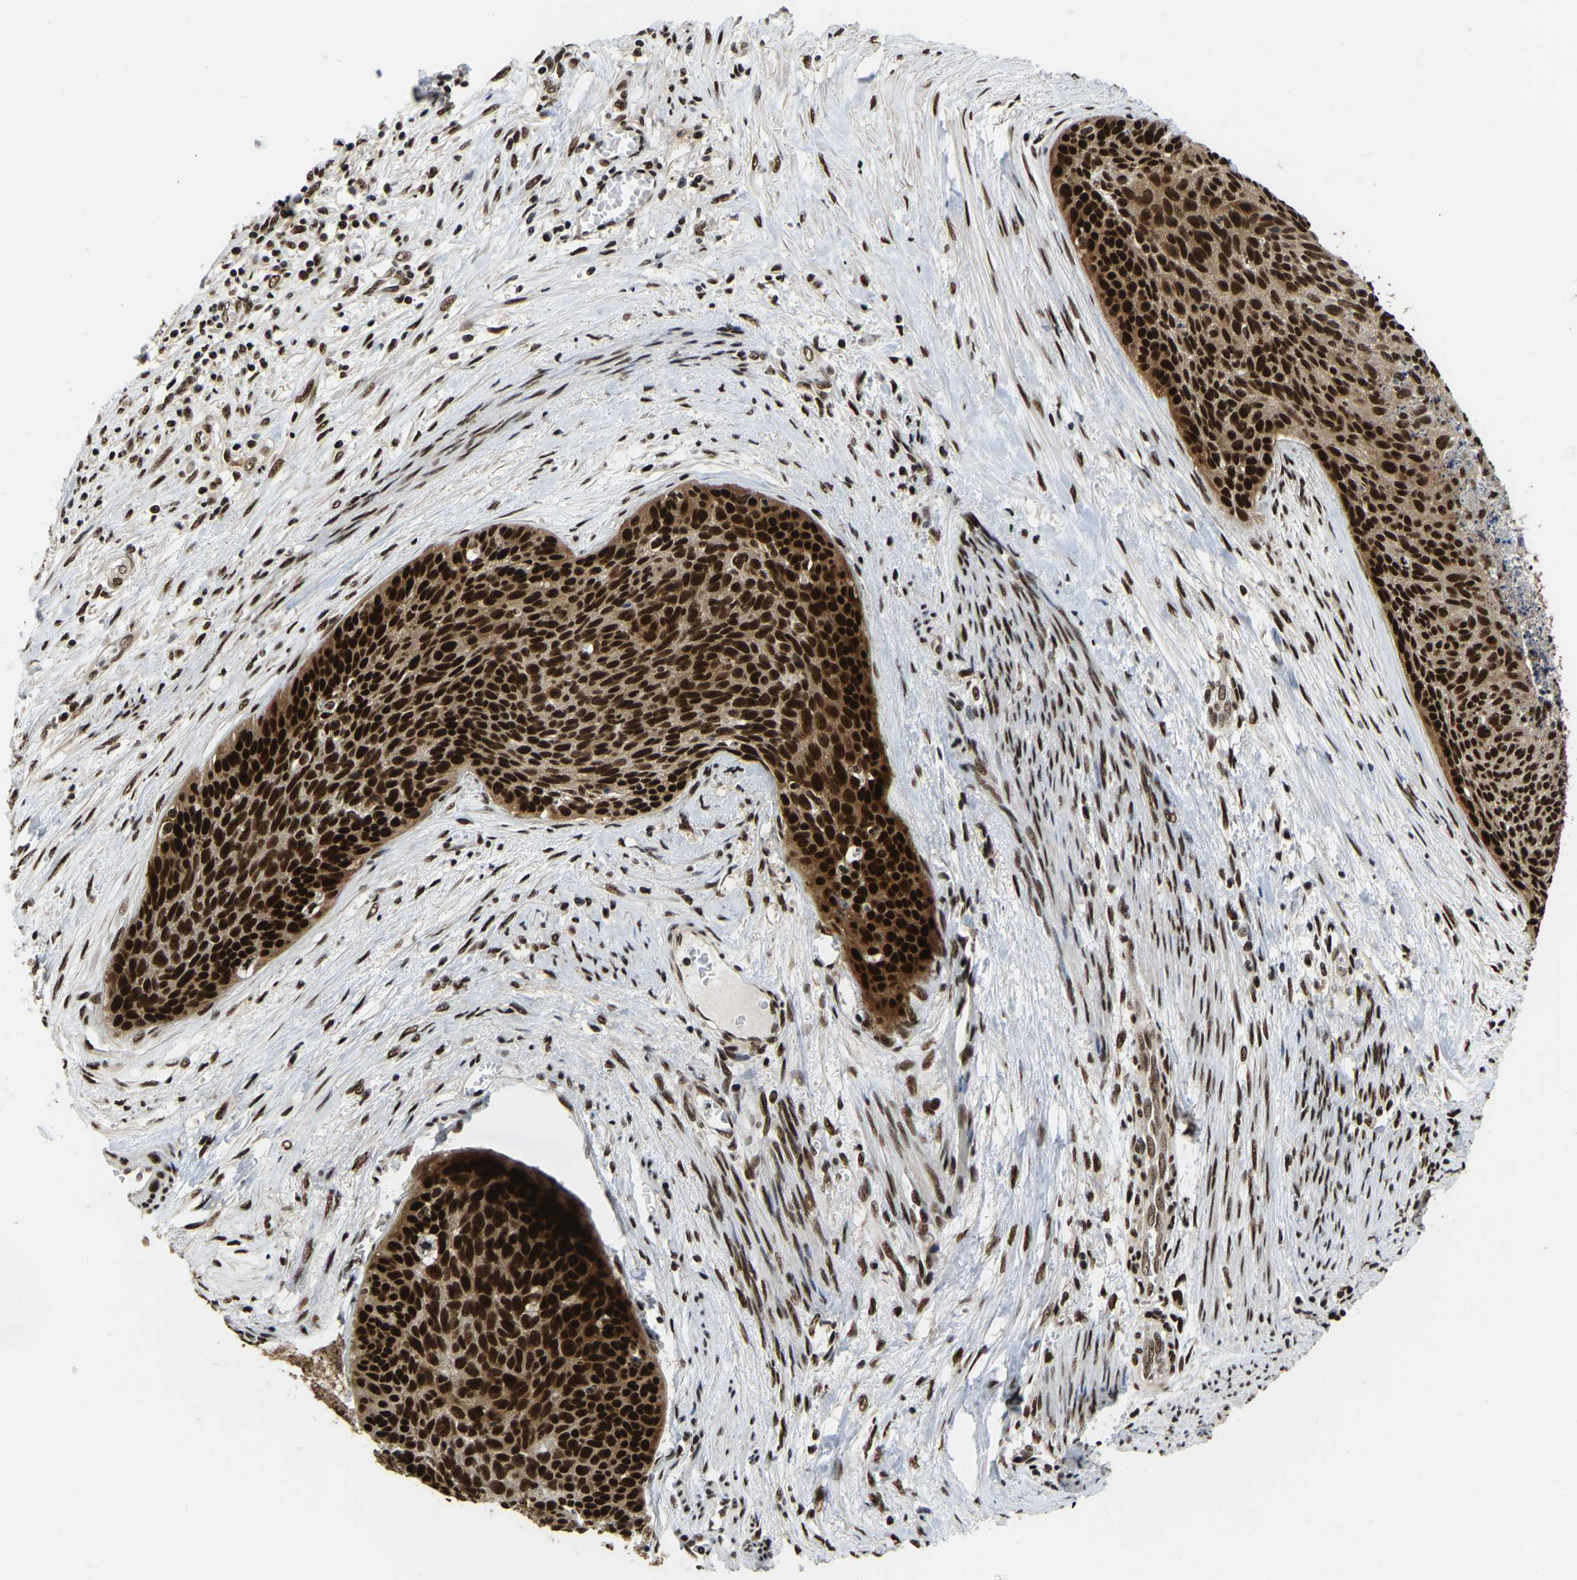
{"staining": {"intensity": "strong", "quantity": ">75%", "location": "nuclear"}, "tissue": "cervical cancer", "cell_type": "Tumor cells", "image_type": "cancer", "snomed": [{"axis": "morphology", "description": "Squamous cell carcinoma, NOS"}, {"axis": "topography", "description": "Cervix"}], "caption": "Protein expression by immunohistochemistry demonstrates strong nuclear expression in about >75% of tumor cells in cervical squamous cell carcinoma. (DAB (3,3'-diaminobenzidine) IHC with brightfield microscopy, high magnification).", "gene": "TBL1XR1", "patient": {"sex": "female", "age": 55}}